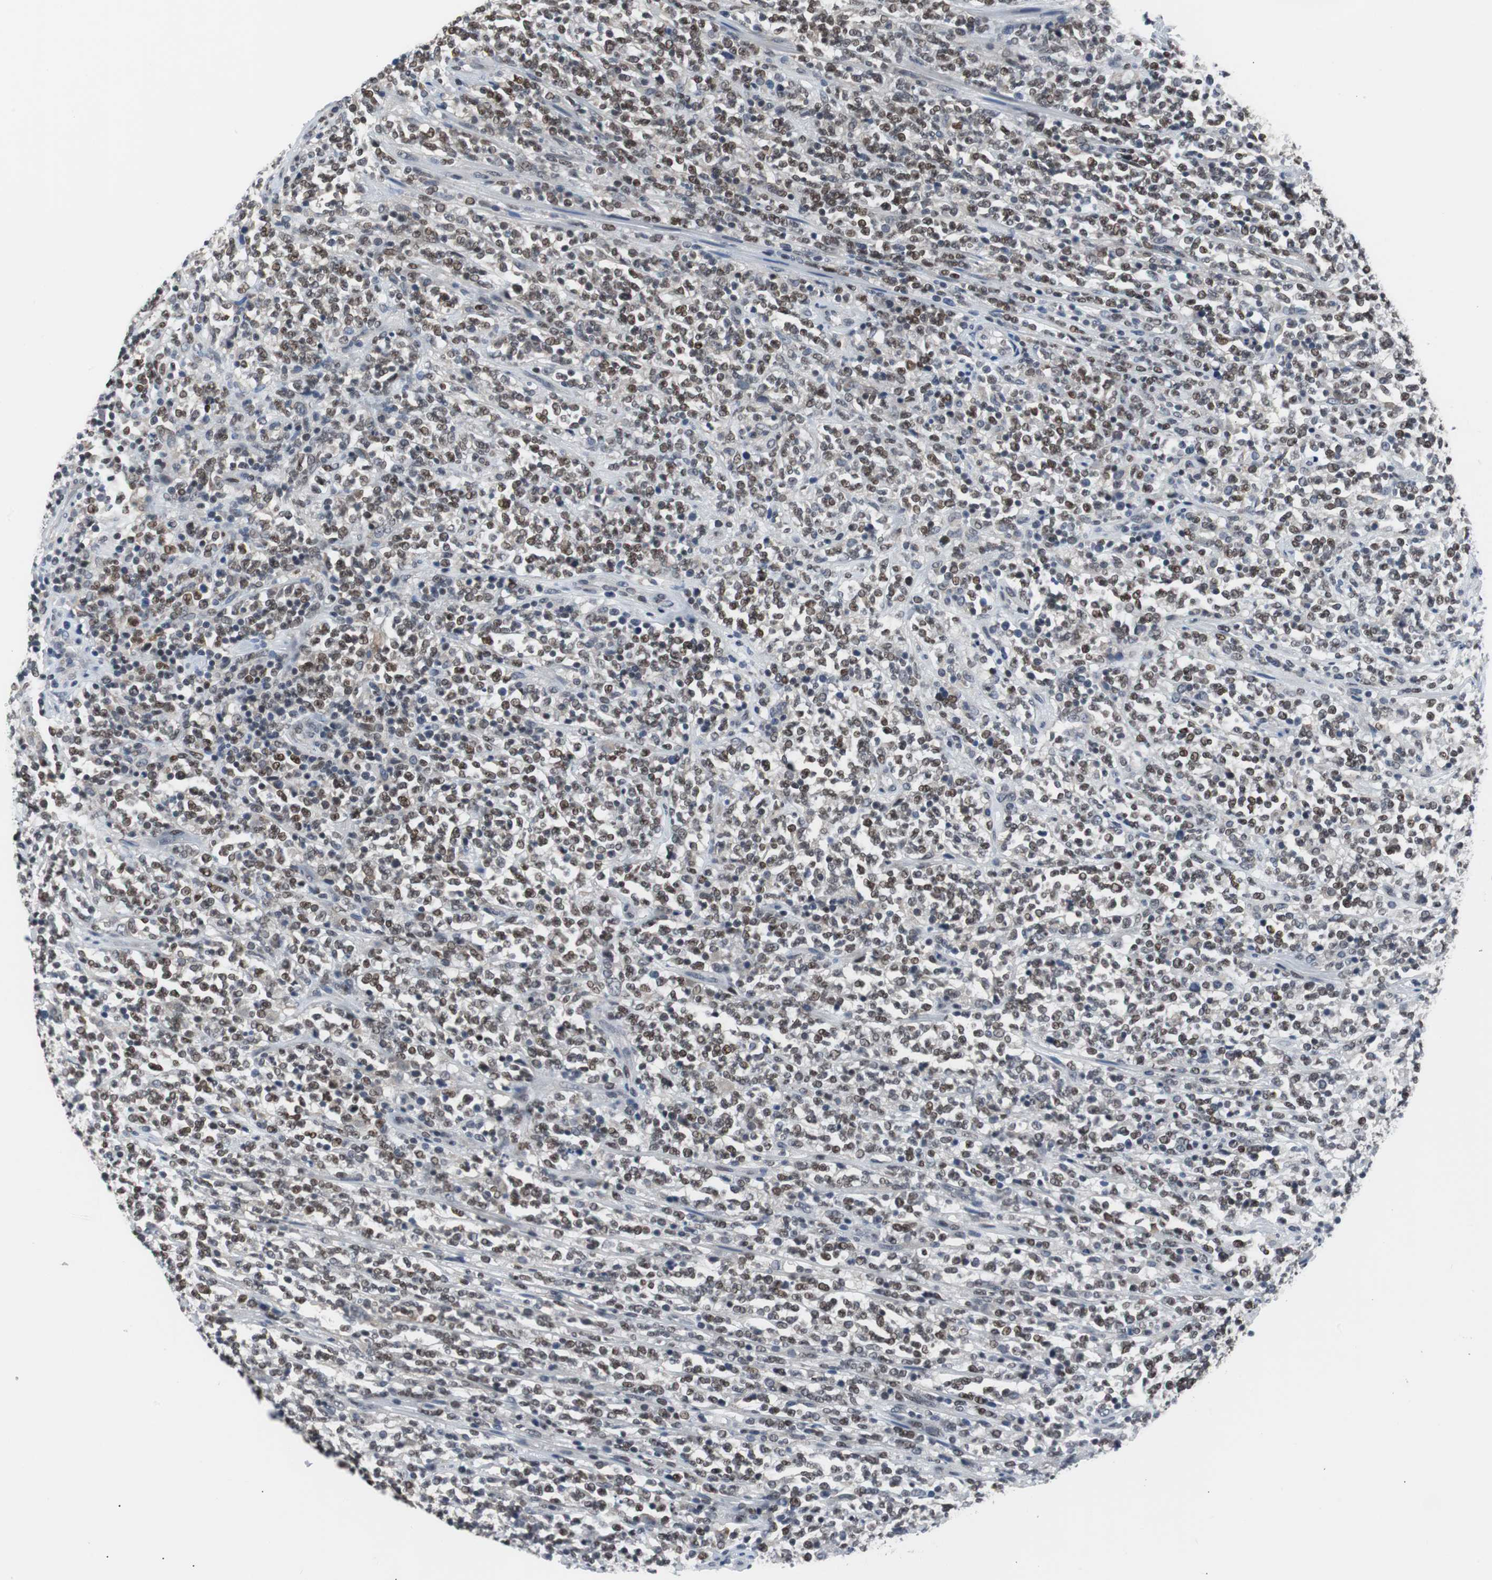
{"staining": {"intensity": "weak", "quantity": "25%-75%", "location": "nuclear"}, "tissue": "lymphoma", "cell_type": "Tumor cells", "image_type": "cancer", "snomed": [{"axis": "morphology", "description": "Malignant lymphoma, non-Hodgkin's type, High grade"}, {"axis": "topography", "description": "Soft tissue"}], "caption": "Protein expression by immunohistochemistry shows weak nuclear staining in approximately 25%-75% of tumor cells in lymphoma.", "gene": "TP63", "patient": {"sex": "male", "age": 18}}